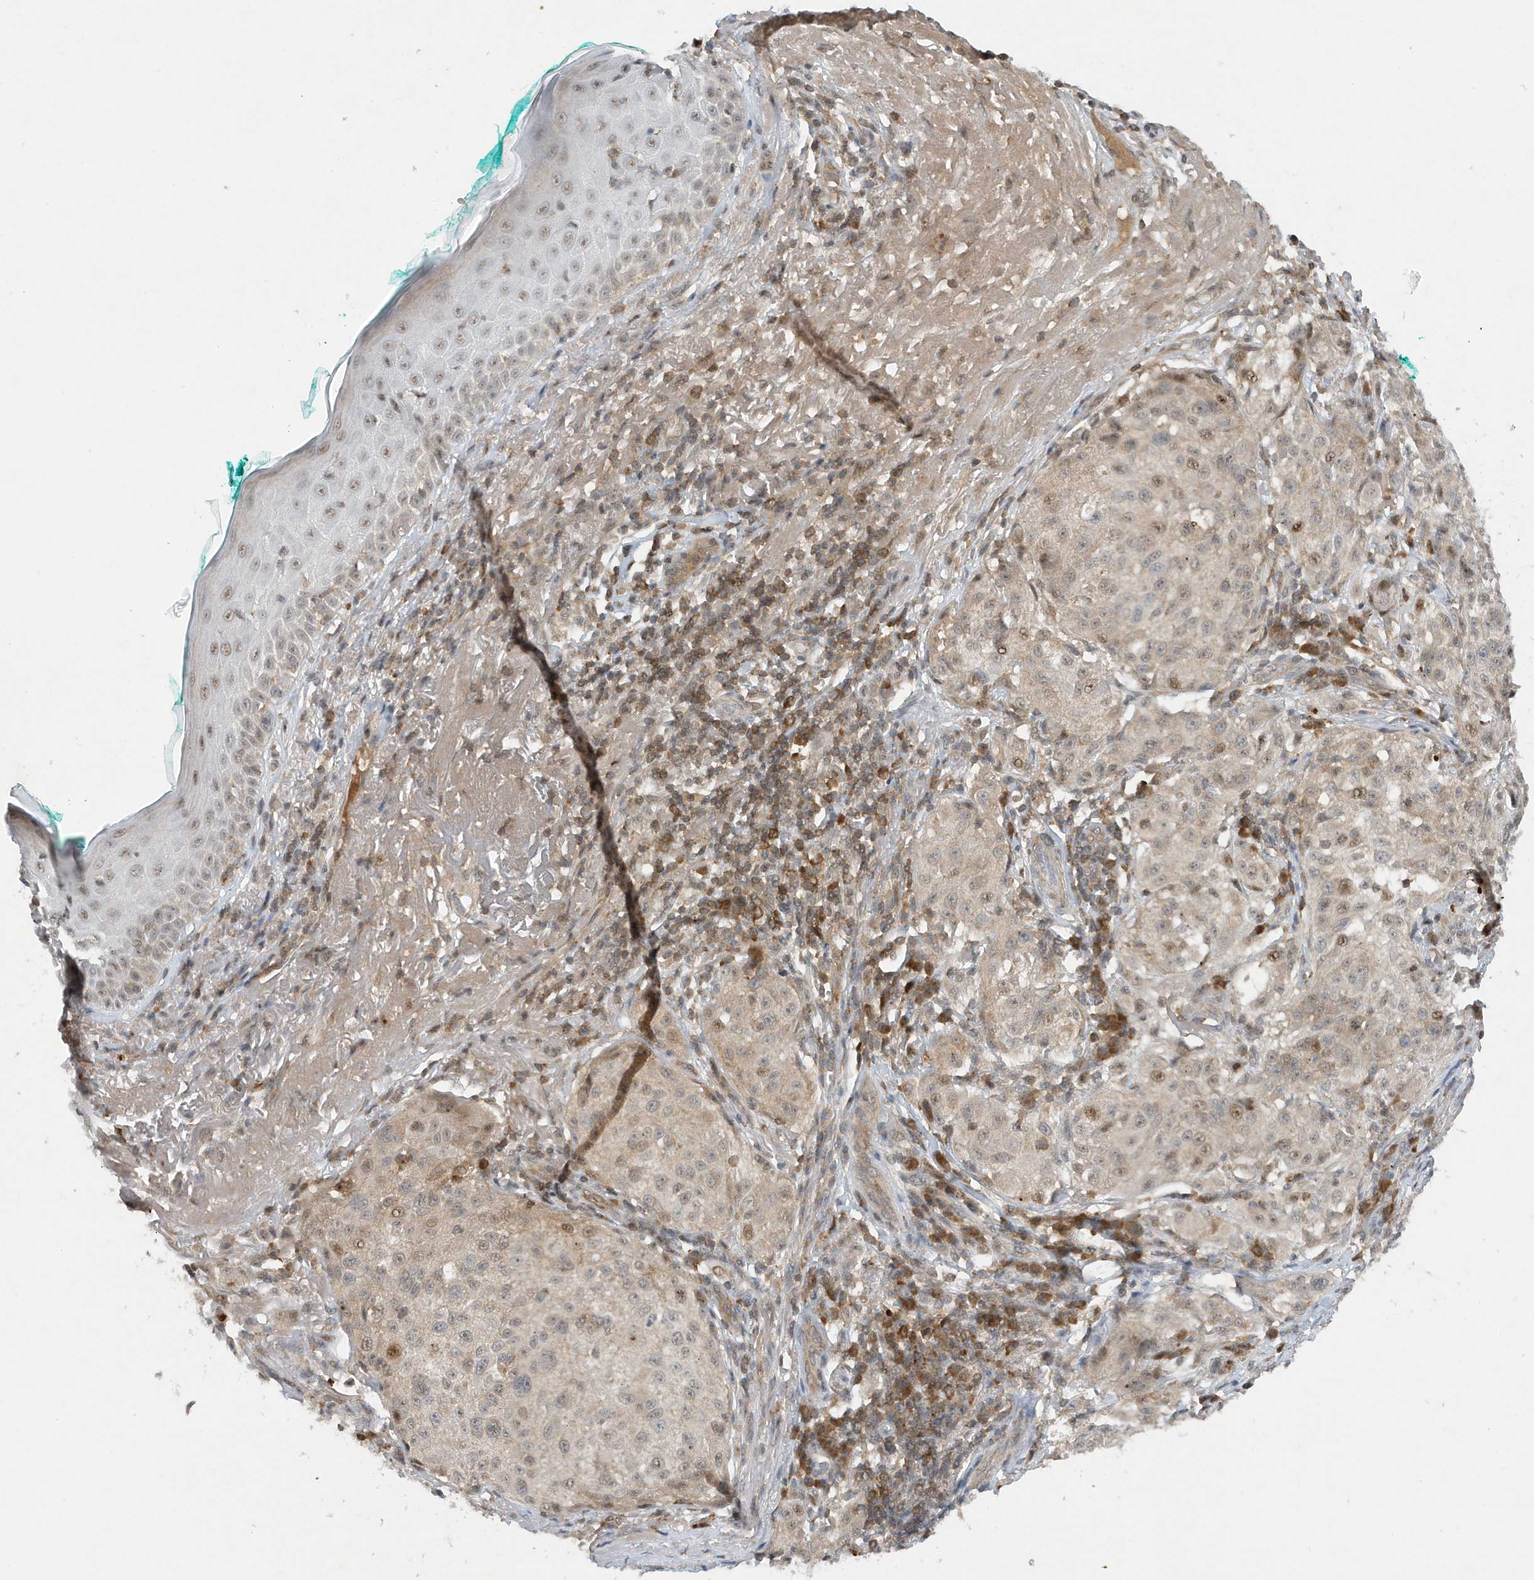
{"staining": {"intensity": "moderate", "quantity": "<25%", "location": "nuclear"}, "tissue": "melanoma", "cell_type": "Tumor cells", "image_type": "cancer", "snomed": [{"axis": "morphology", "description": "Necrosis, NOS"}, {"axis": "morphology", "description": "Malignant melanoma, NOS"}, {"axis": "topography", "description": "Skin"}], "caption": "Immunohistochemistry (IHC) of melanoma demonstrates low levels of moderate nuclear staining in approximately <25% of tumor cells.", "gene": "MAST3", "patient": {"sex": "female", "age": 87}}